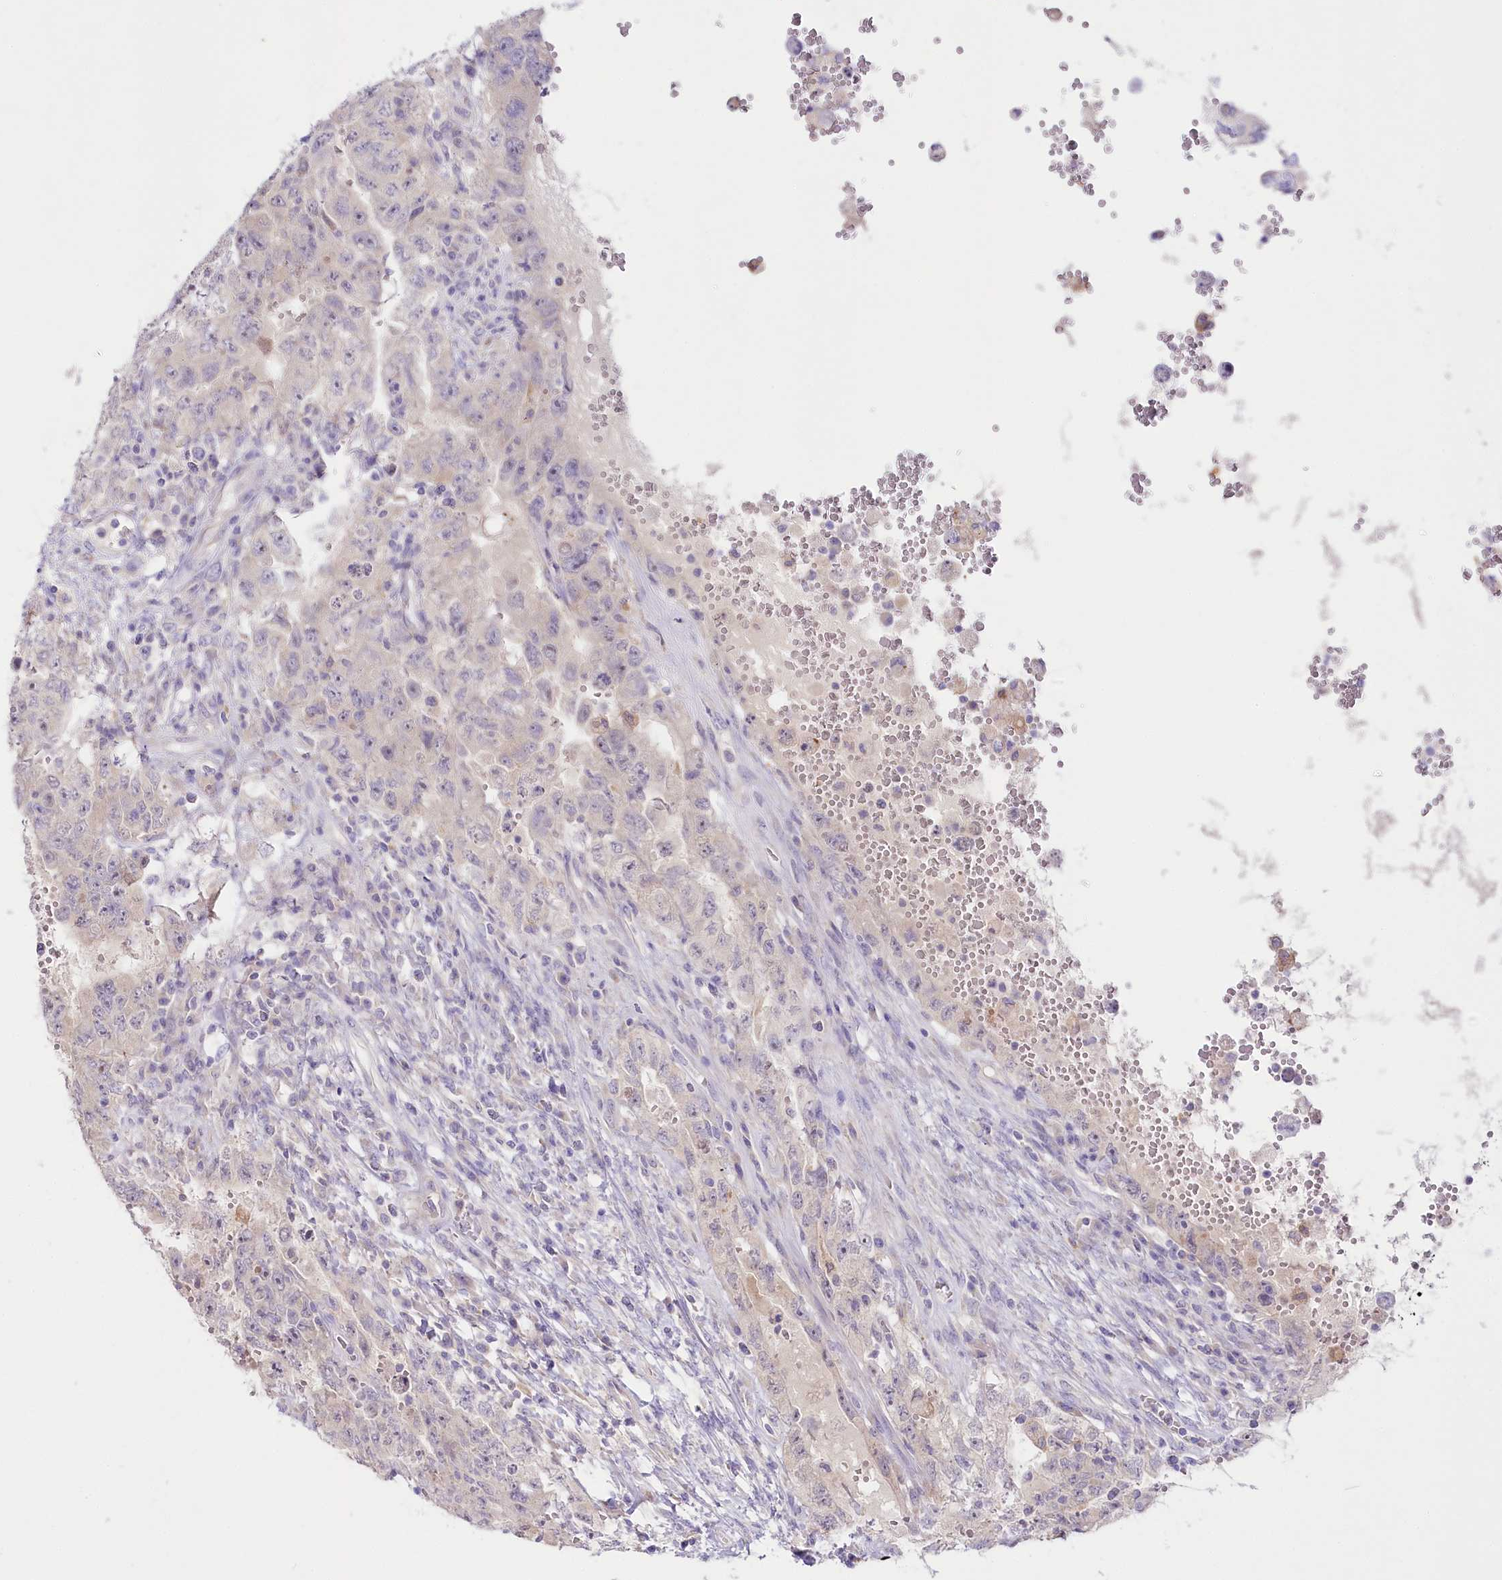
{"staining": {"intensity": "negative", "quantity": "none", "location": "none"}, "tissue": "testis cancer", "cell_type": "Tumor cells", "image_type": "cancer", "snomed": [{"axis": "morphology", "description": "Carcinoma, Embryonal, NOS"}, {"axis": "topography", "description": "Testis"}], "caption": "A high-resolution photomicrograph shows IHC staining of testis cancer, which reveals no significant staining in tumor cells. (DAB immunohistochemistry, high magnification).", "gene": "MYOZ1", "patient": {"sex": "male", "age": 26}}